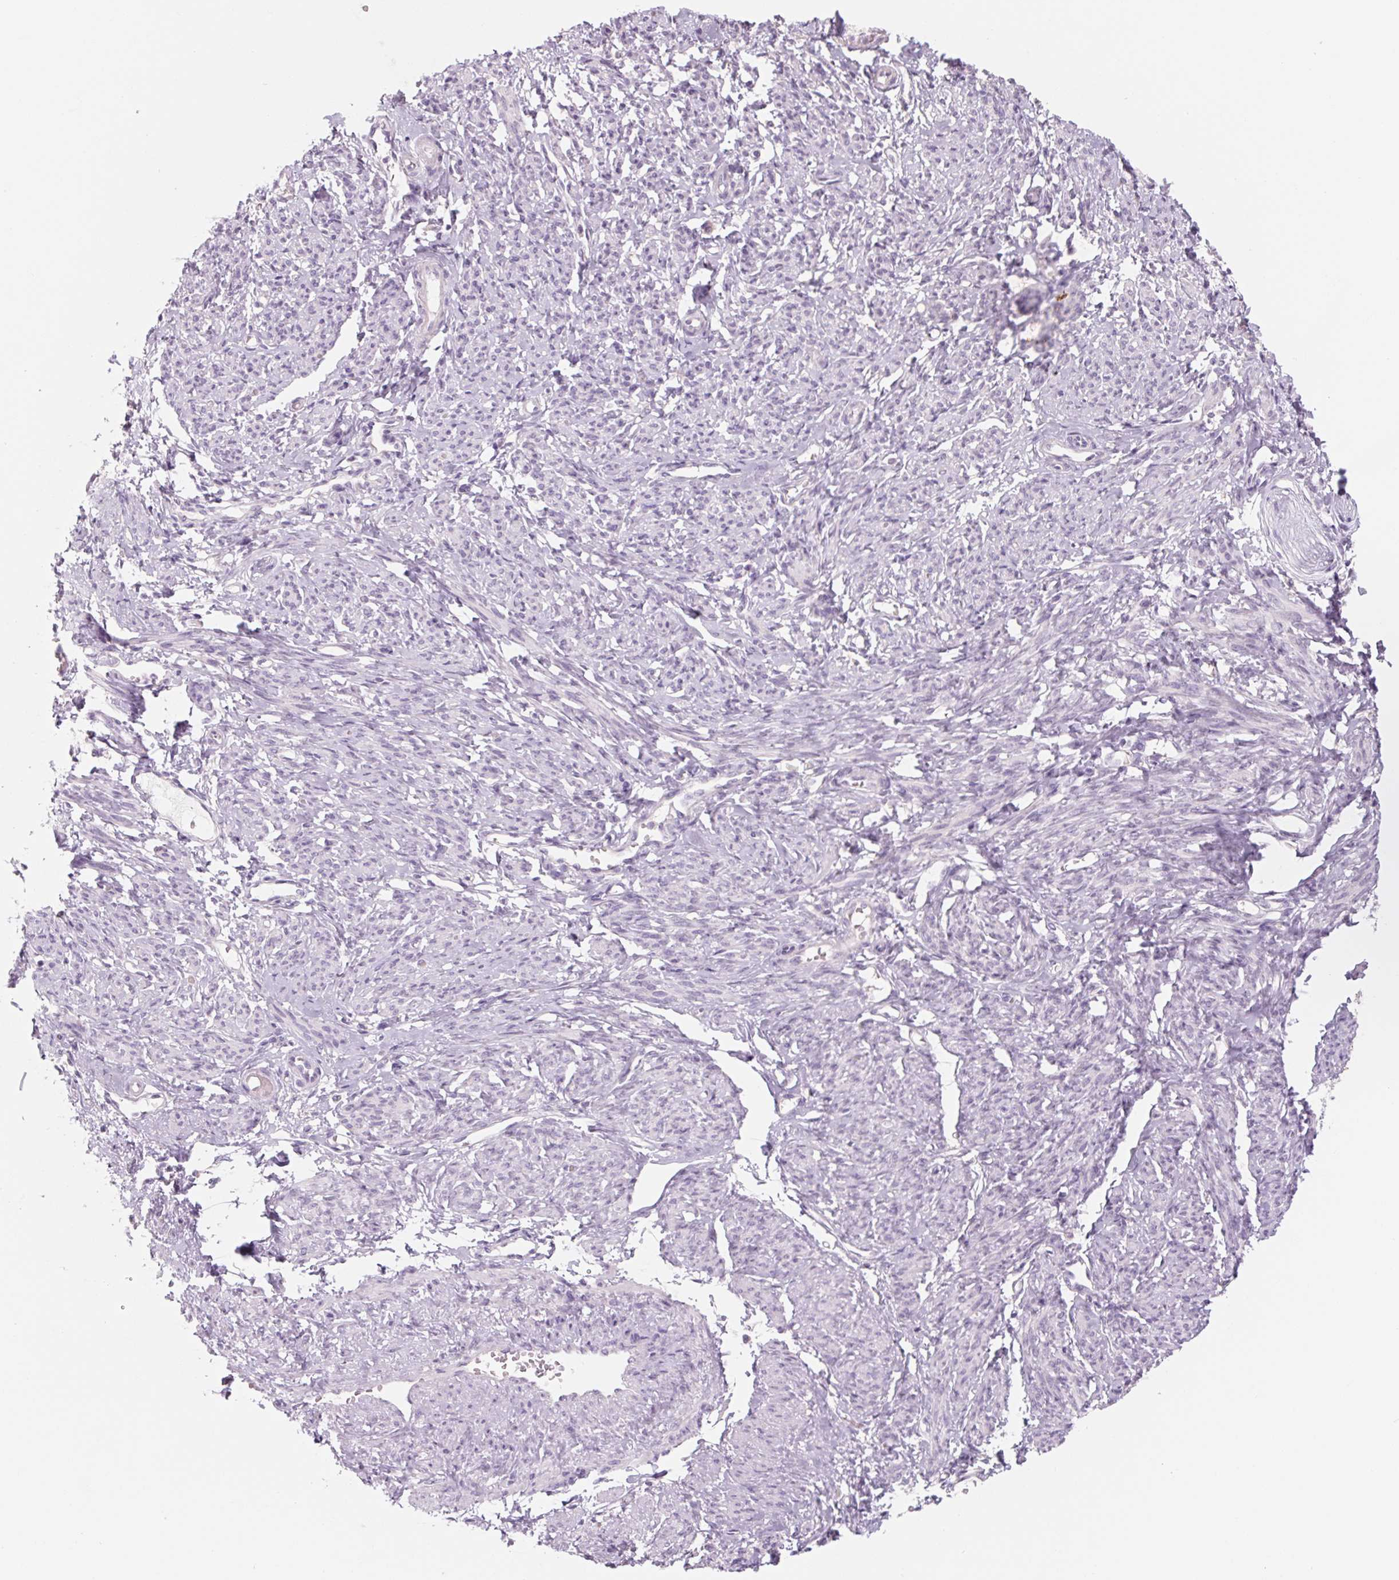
{"staining": {"intensity": "negative", "quantity": "none", "location": "none"}, "tissue": "smooth muscle", "cell_type": "Smooth muscle cells", "image_type": "normal", "snomed": [{"axis": "morphology", "description": "Normal tissue, NOS"}, {"axis": "topography", "description": "Smooth muscle"}], "caption": "This is an immunohistochemistry image of normal human smooth muscle. There is no expression in smooth muscle cells.", "gene": "POU1F1", "patient": {"sex": "female", "age": 65}}